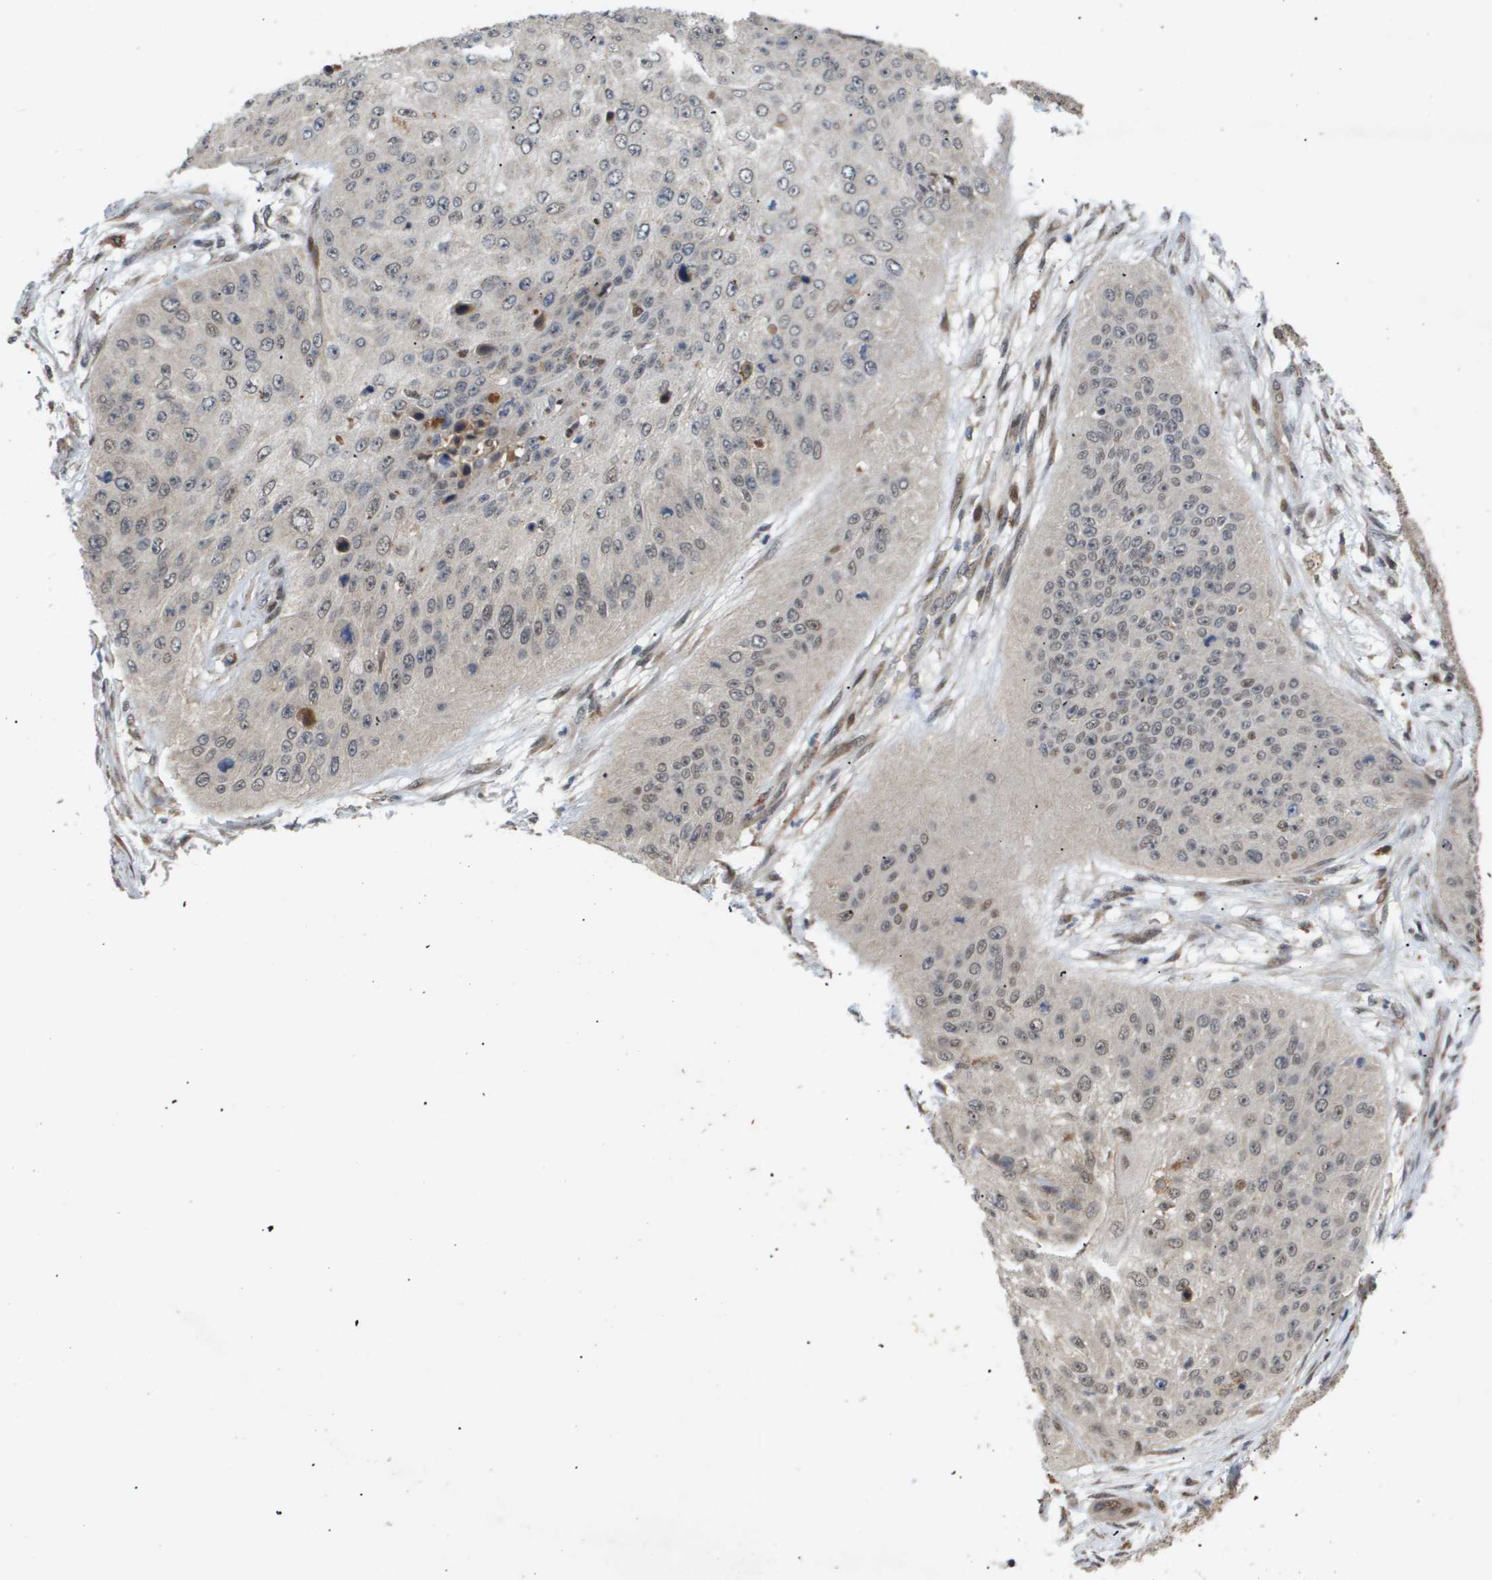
{"staining": {"intensity": "weak", "quantity": "<25%", "location": "nuclear"}, "tissue": "skin cancer", "cell_type": "Tumor cells", "image_type": "cancer", "snomed": [{"axis": "morphology", "description": "Squamous cell carcinoma, NOS"}, {"axis": "topography", "description": "Skin"}], "caption": "This is an immunohistochemistry (IHC) histopathology image of human skin squamous cell carcinoma. There is no expression in tumor cells.", "gene": "PDGFB", "patient": {"sex": "female", "age": 80}}